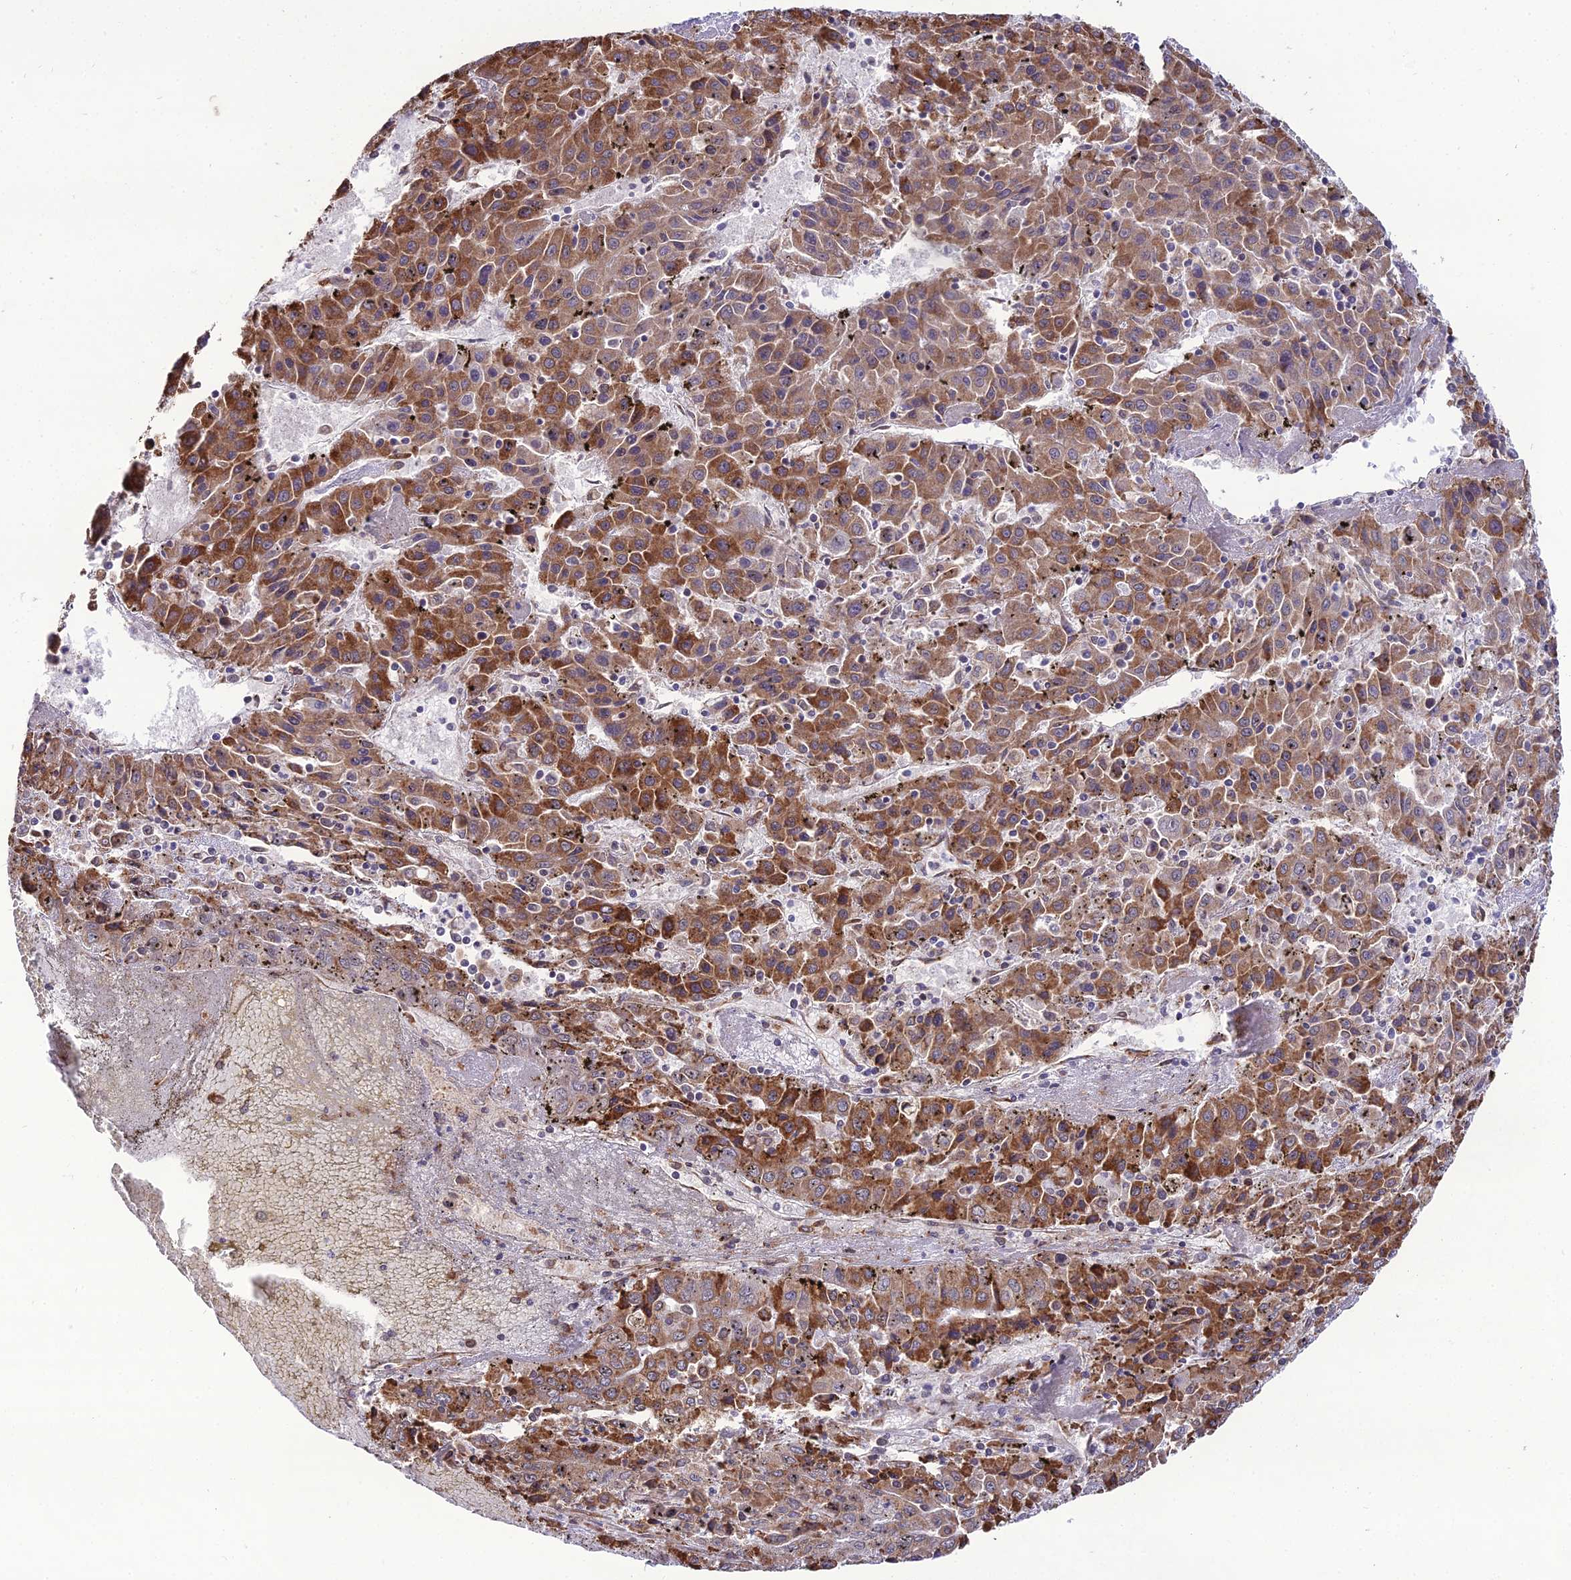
{"staining": {"intensity": "moderate", "quantity": "25%-75%", "location": "cytoplasmic/membranous"}, "tissue": "liver cancer", "cell_type": "Tumor cells", "image_type": "cancer", "snomed": [{"axis": "morphology", "description": "Carcinoma, Hepatocellular, NOS"}, {"axis": "topography", "description": "Liver"}], "caption": "There is medium levels of moderate cytoplasmic/membranous expression in tumor cells of liver cancer, as demonstrated by immunohistochemical staining (brown color).", "gene": "TROAP", "patient": {"sex": "female", "age": 53}}